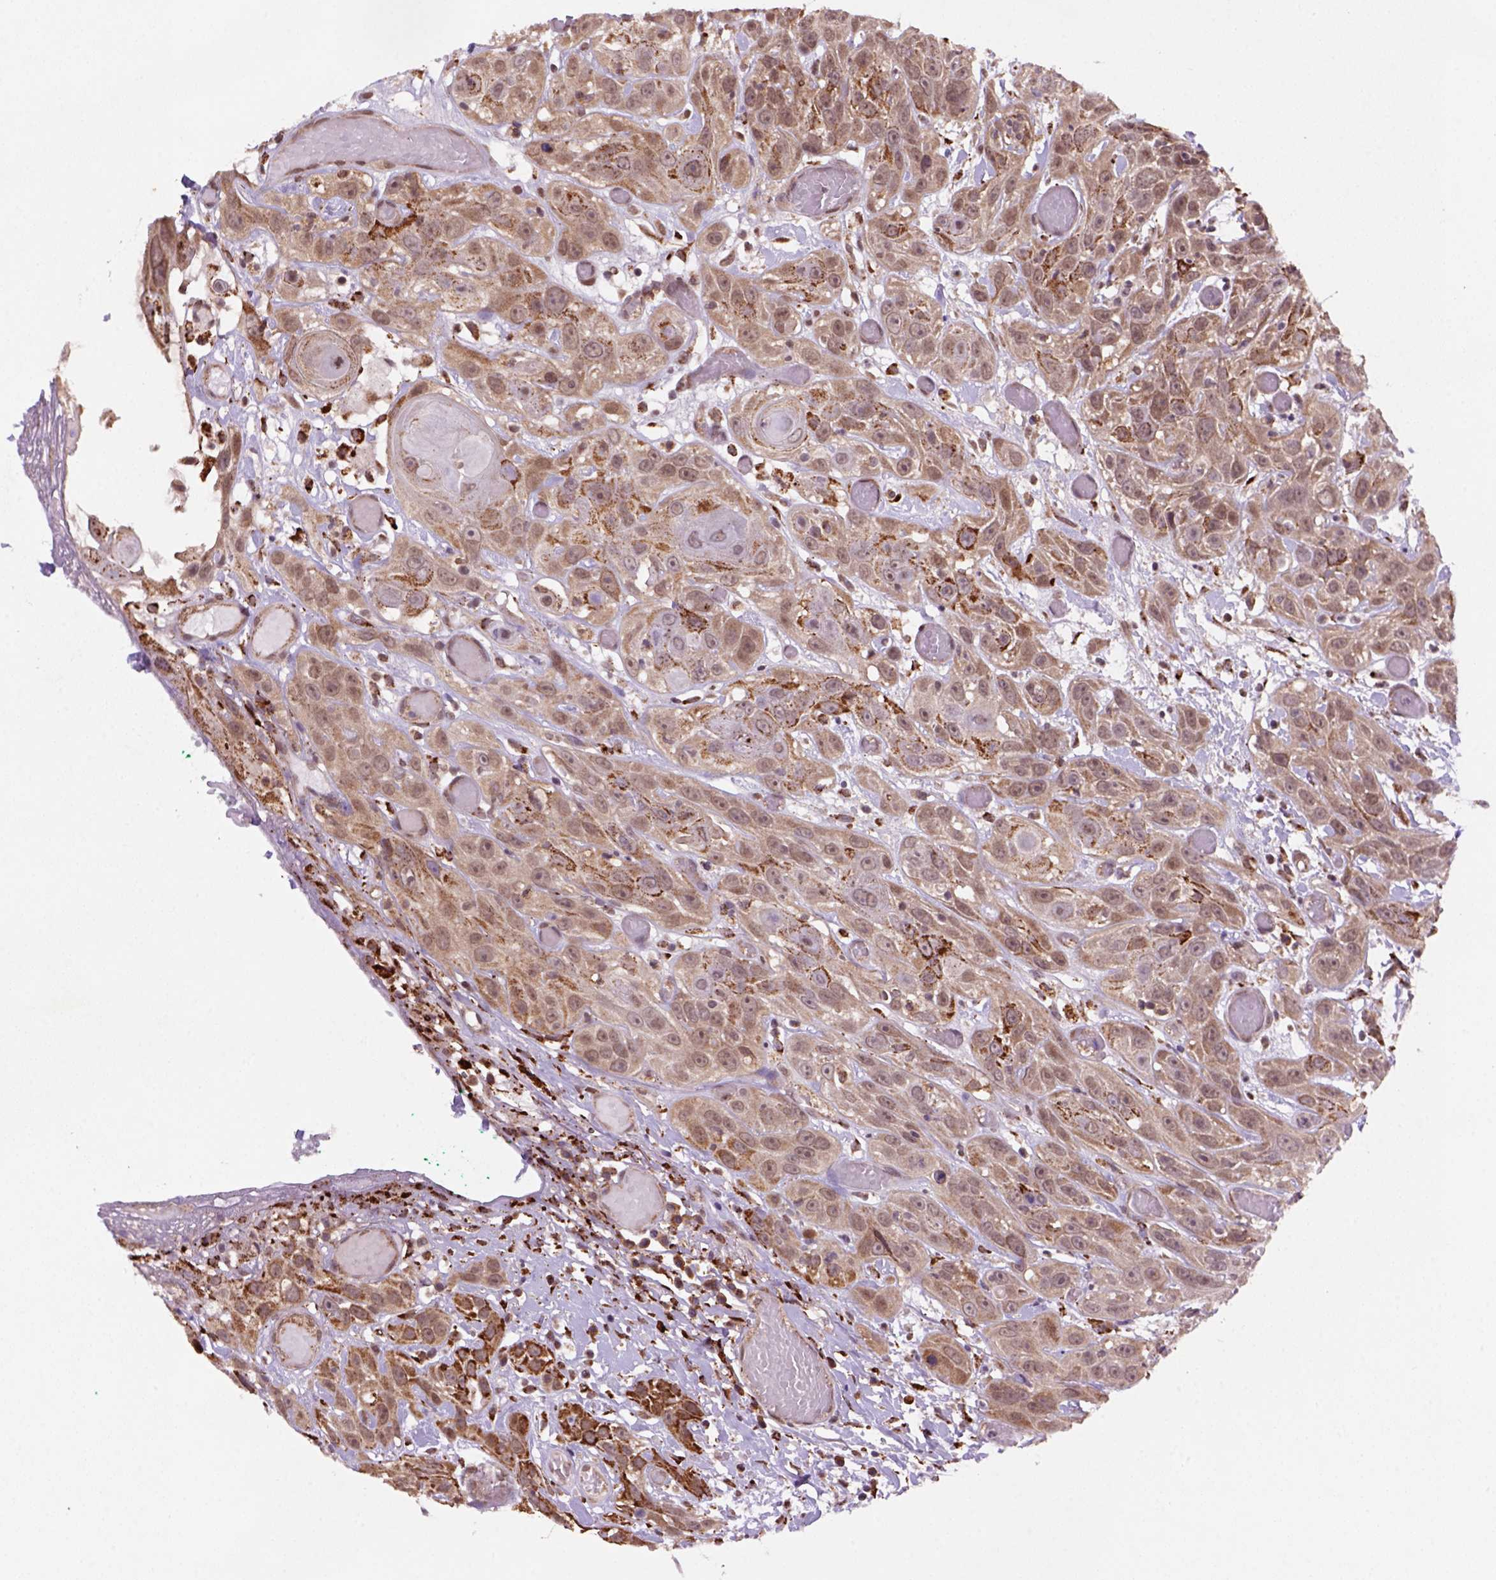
{"staining": {"intensity": "moderate", "quantity": ">75%", "location": "cytoplasmic/membranous"}, "tissue": "head and neck cancer", "cell_type": "Tumor cells", "image_type": "cancer", "snomed": [{"axis": "morphology", "description": "Normal tissue, NOS"}, {"axis": "morphology", "description": "Squamous cell carcinoma, NOS"}, {"axis": "topography", "description": "Oral tissue"}, {"axis": "topography", "description": "Salivary gland"}, {"axis": "topography", "description": "Head-Neck"}], "caption": "Immunohistochemical staining of human head and neck cancer (squamous cell carcinoma) demonstrates medium levels of moderate cytoplasmic/membranous protein expression in about >75% of tumor cells.", "gene": "FZD7", "patient": {"sex": "female", "age": 62}}